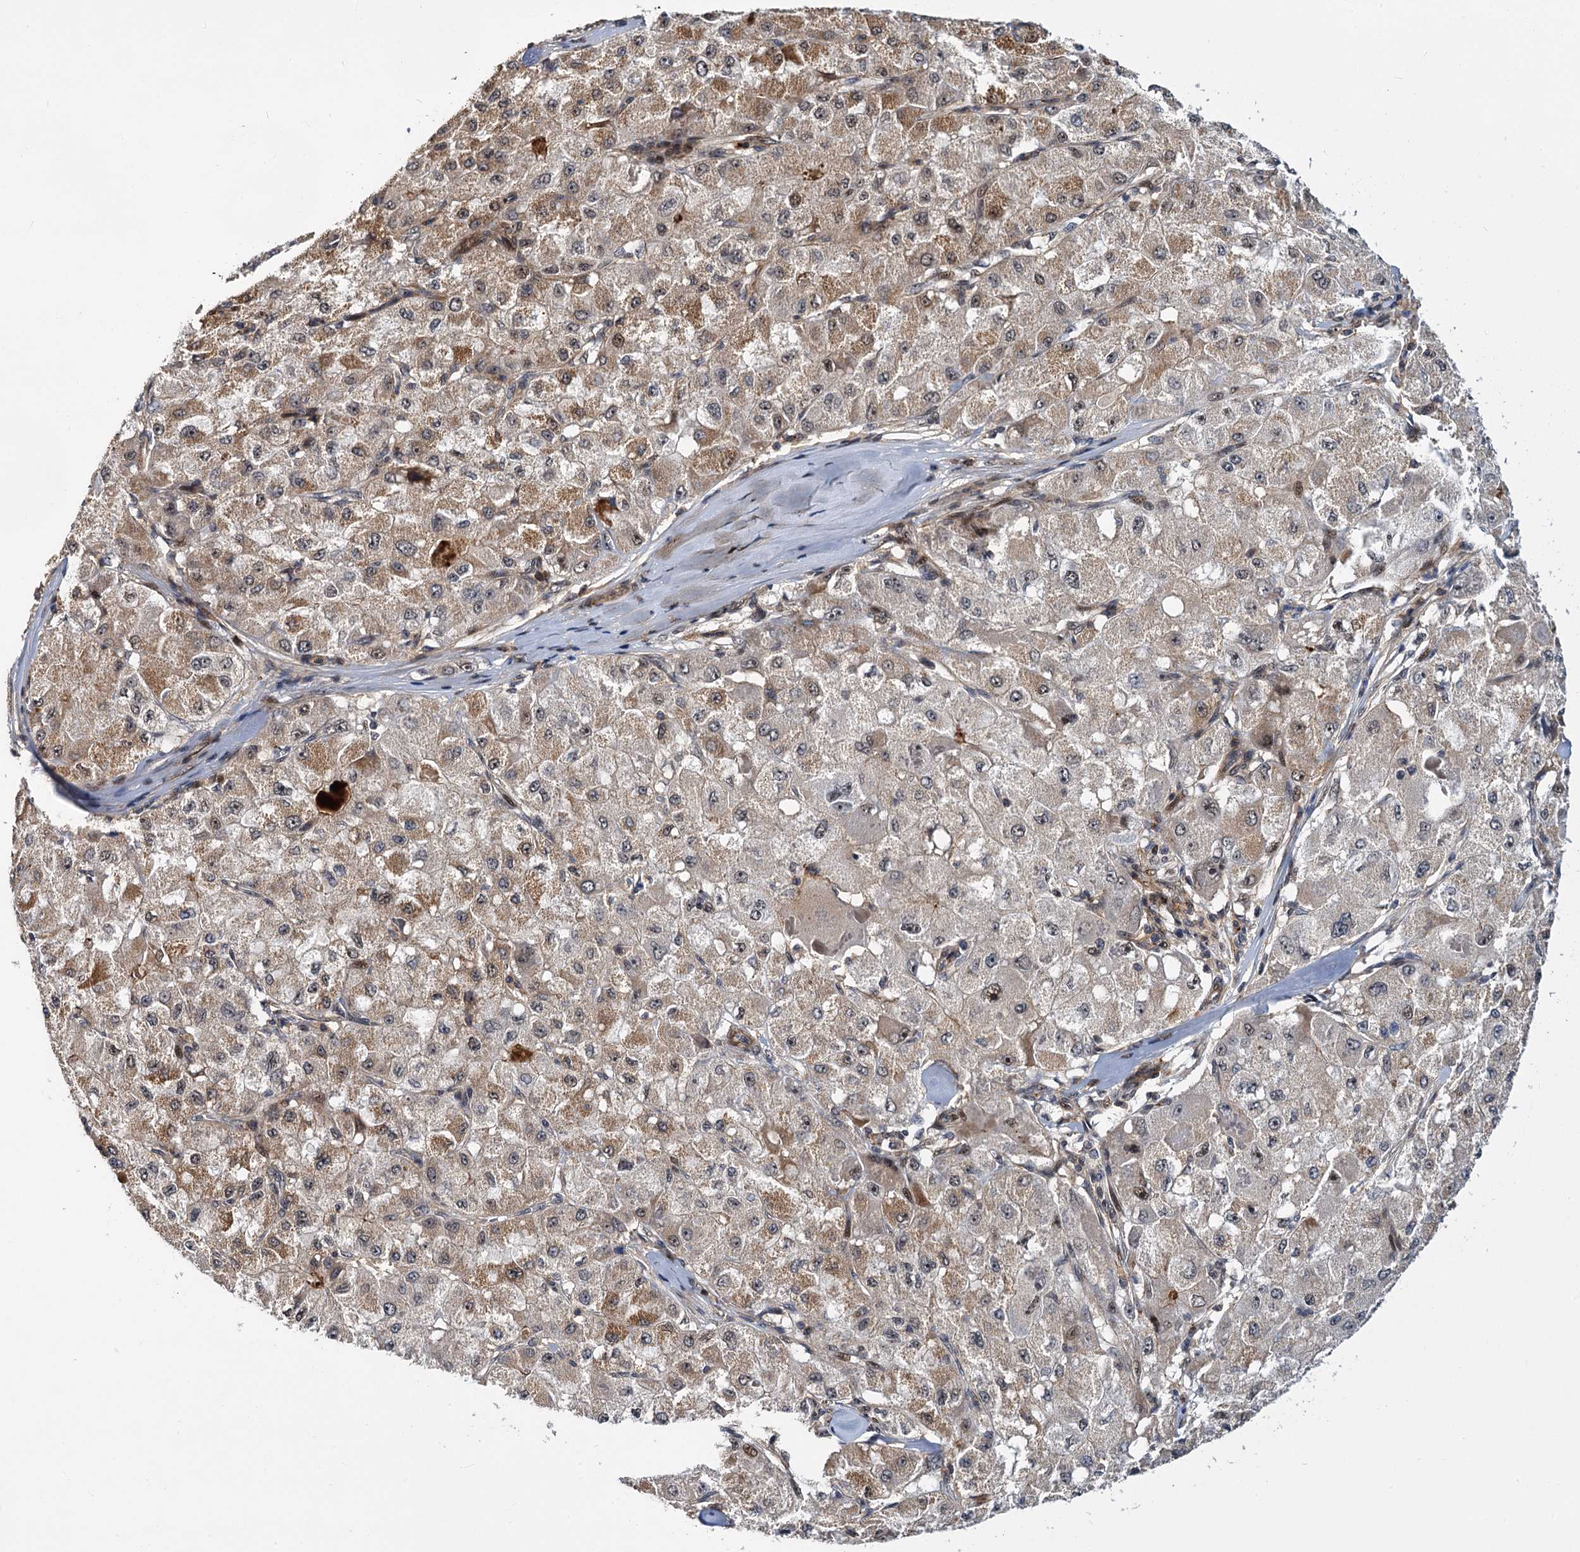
{"staining": {"intensity": "weak", "quantity": ">75%", "location": "cytoplasmic/membranous,nuclear"}, "tissue": "liver cancer", "cell_type": "Tumor cells", "image_type": "cancer", "snomed": [{"axis": "morphology", "description": "Carcinoma, Hepatocellular, NOS"}, {"axis": "topography", "description": "Liver"}], "caption": "This is a photomicrograph of IHC staining of liver cancer, which shows weak expression in the cytoplasmic/membranous and nuclear of tumor cells.", "gene": "MBD6", "patient": {"sex": "male", "age": 80}}